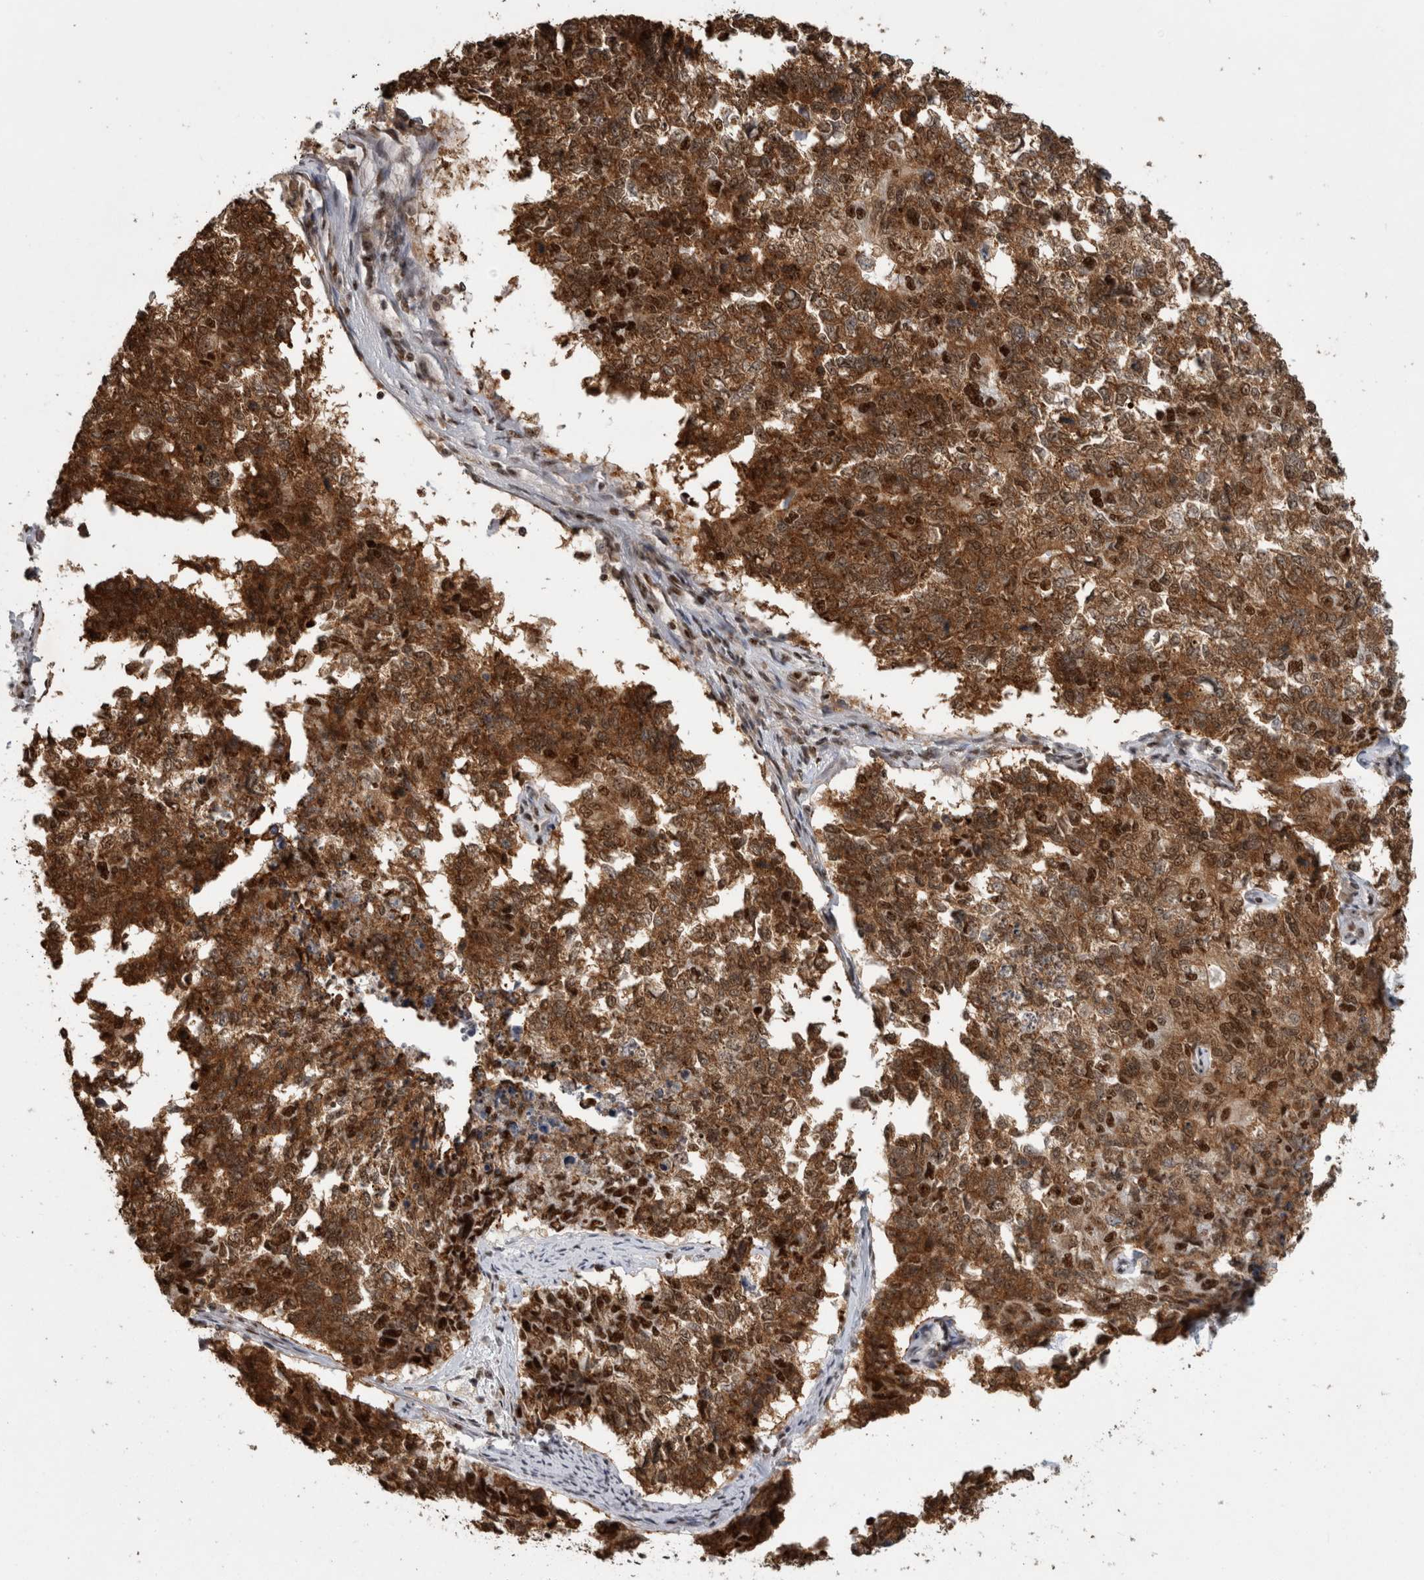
{"staining": {"intensity": "strong", "quantity": ">75%", "location": "cytoplasmic/membranous,nuclear"}, "tissue": "cervical cancer", "cell_type": "Tumor cells", "image_type": "cancer", "snomed": [{"axis": "morphology", "description": "Squamous cell carcinoma, NOS"}, {"axis": "topography", "description": "Cervix"}], "caption": "Cervical cancer stained for a protein reveals strong cytoplasmic/membranous and nuclear positivity in tumor cells.", "gene": "NCL", "patient": {"sex": "female", "age": 63}}